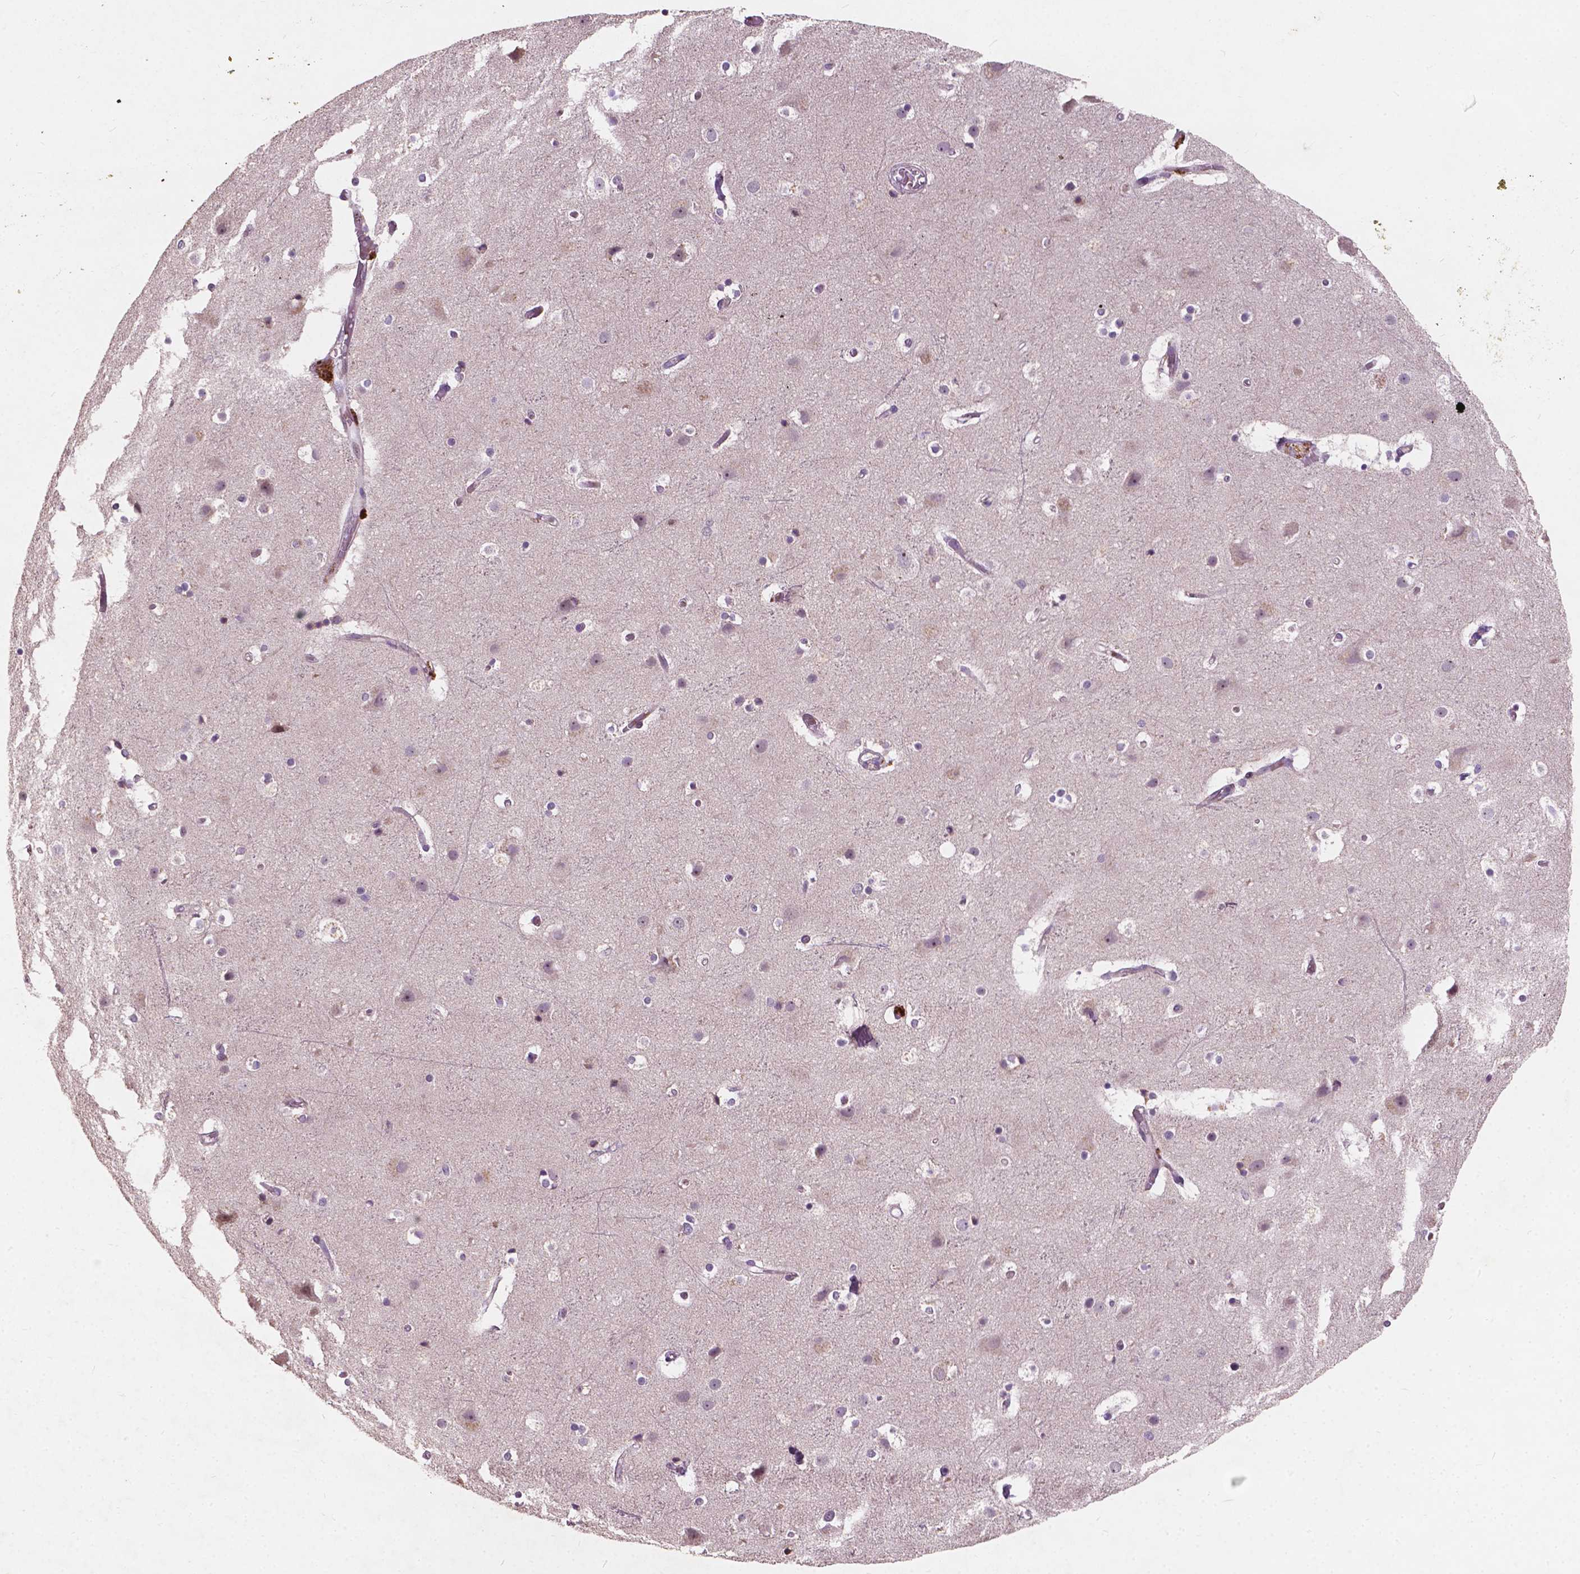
{"staining": {"intensity": "weak", "quantity": "<25%", "location": "cytoplasmic/membranous"}, "tissue": "cerebral cortex", "cell_type": "Endothelial cells", "image_type": "normal", "snomed": [{"axis": "morphology", "description": "Normal tissue, NOS"}, {"axis": "topography", "description": "Cerebral cortex"}], "caption": "Endothelial cells show no significant protein staining in normal cerebral cortex. Brightfield microscopy of IHC stained with DAB (3,3'-diaminobenzidine) (brown) and hematoxylin (blue), captured at high magnification.", "gene": "DUSP16", "patient": {"sex": "female", "age": 52}}